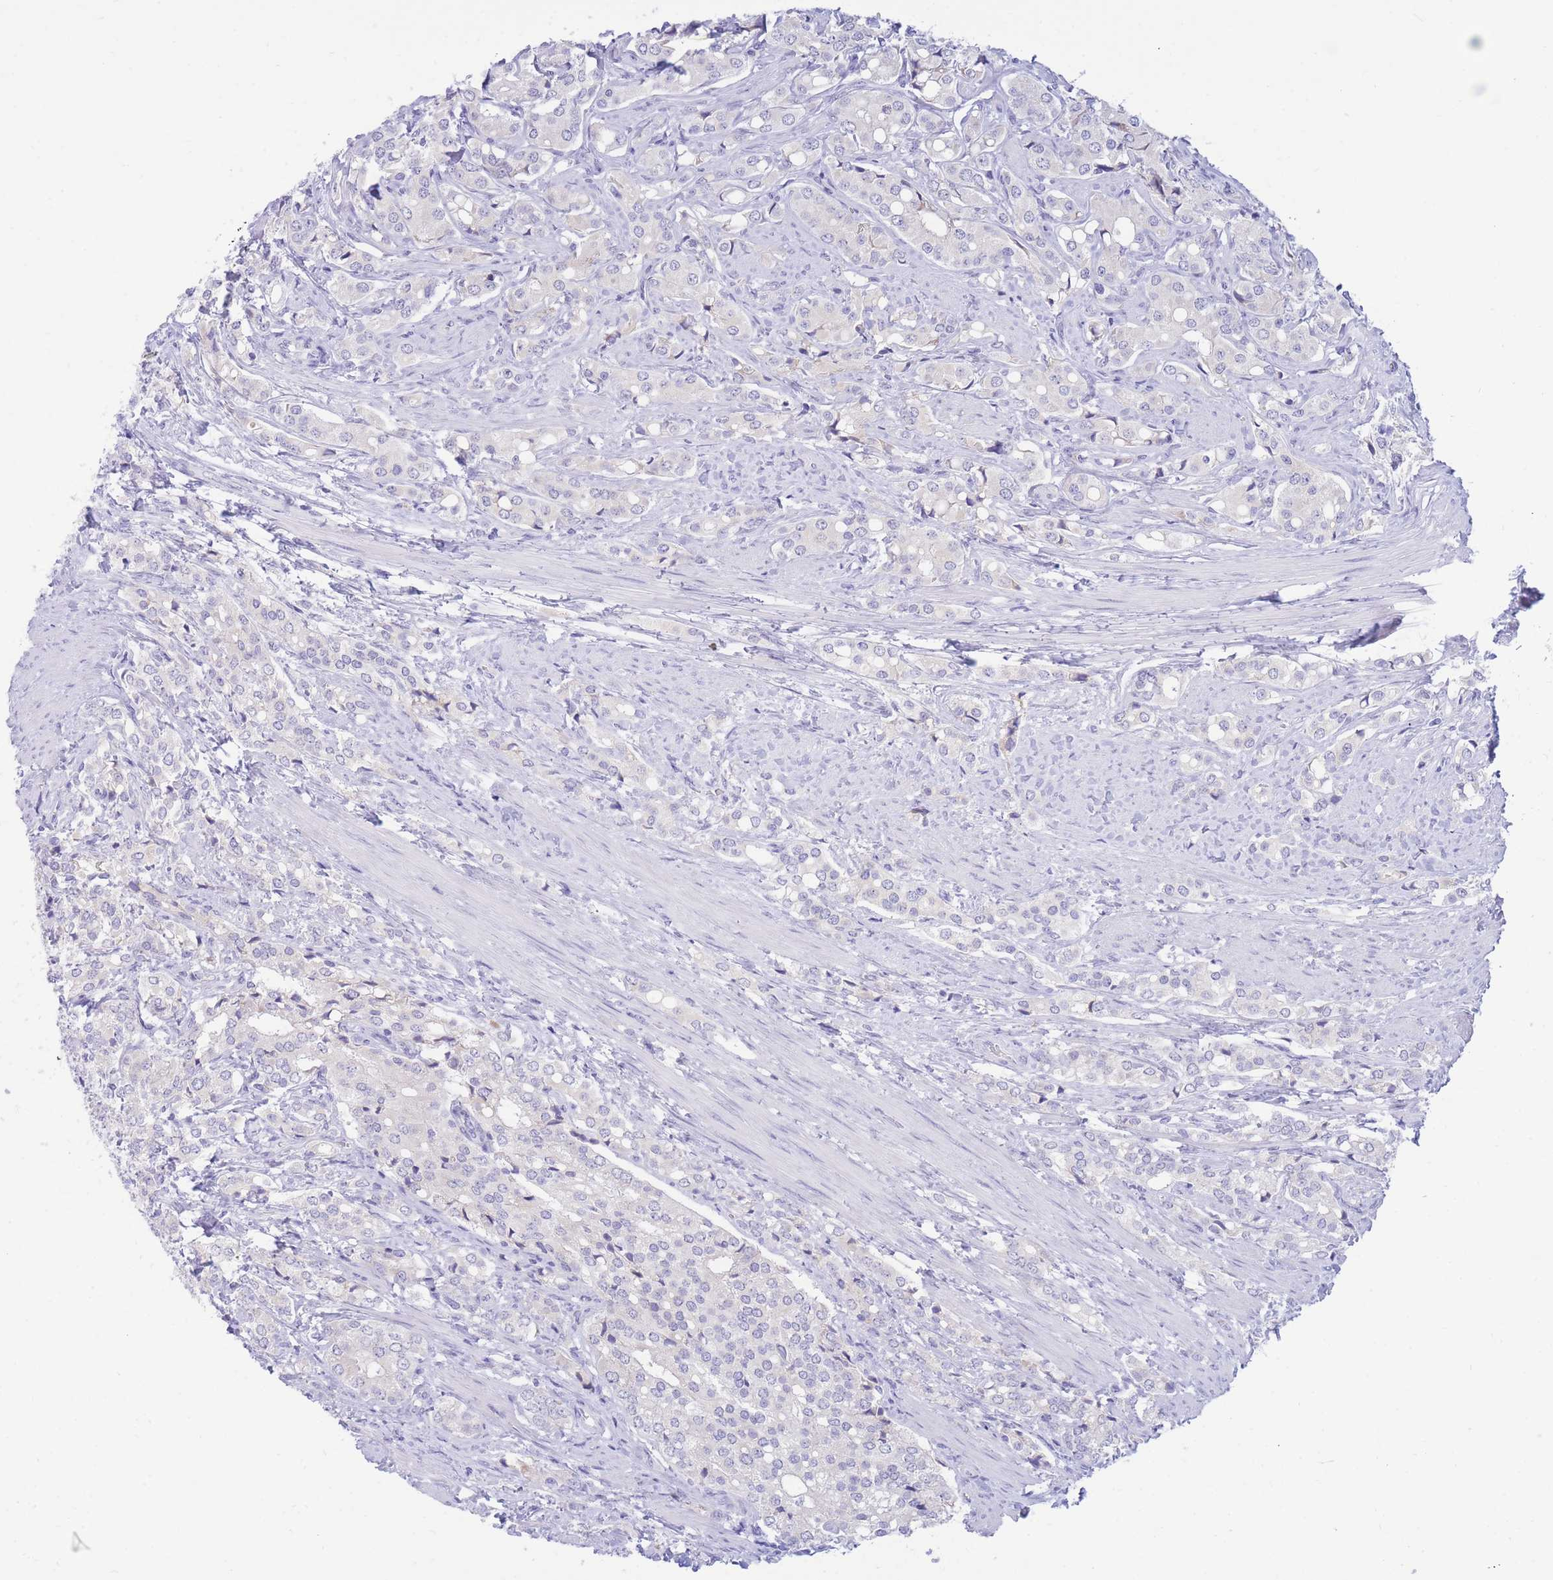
{"staining": {"intensity": "negative", "quantity": "none", "location": "none"}, "tissue": "prostate cancer", "cell_type": "Tumor cells", "image_type": "cancer", "snomed": [{"axis": "morphology", "description": "Adenocarcinoma, High grade"}, {"axis": "topography", "description": "Prostate"}], "caption": "Immunohistochemistry micrograph of neoplastic tissue: high-grade adenocarcinoma (prostate) stained with DAB (3,3'-diaminobenzidine) reveals no significant protein expression in tumor cells.", "gene": "SSUH2", "patient": {"sex": "male", "age": 71}}